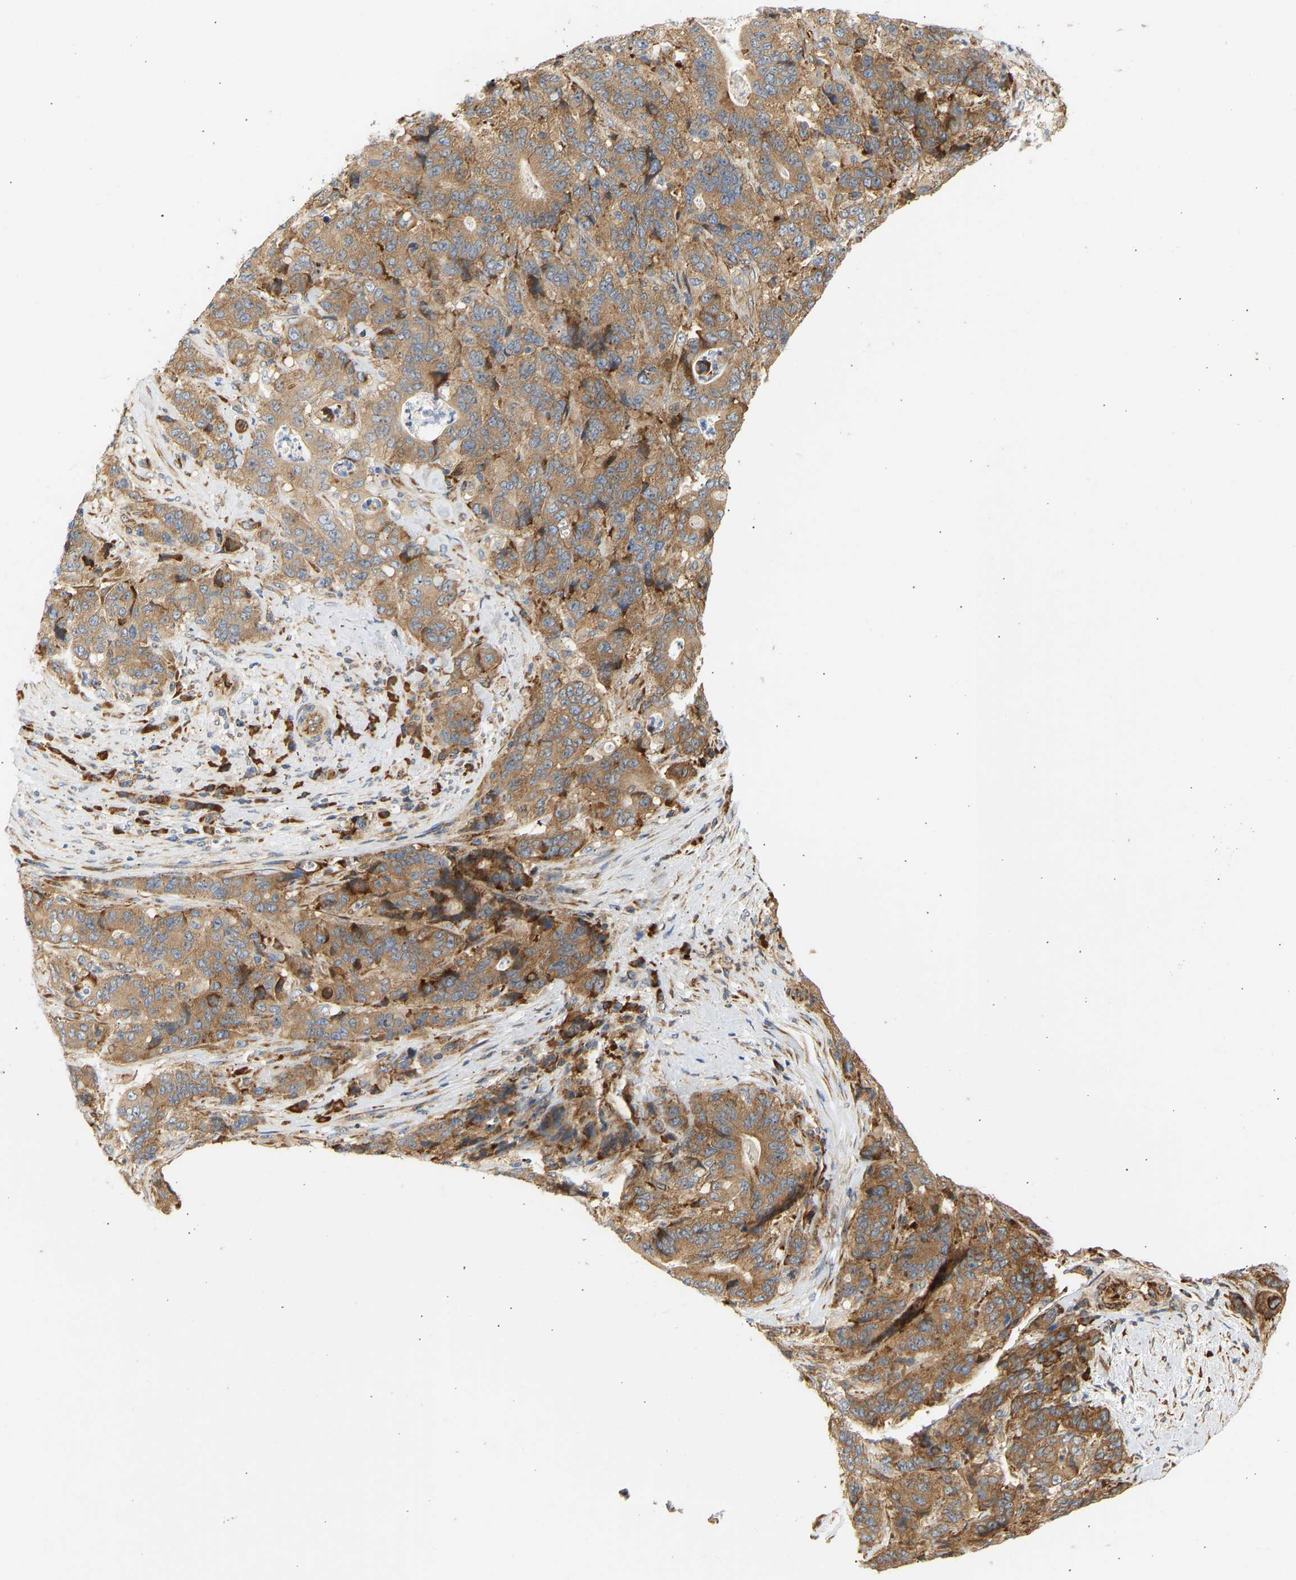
{"staining": {"intensity": "moderate", "quantity": ">75%", "location": "cytoplasmic/membranous"}, "tissue": "stomach cancer", "cell_type": "Tumor cells", "image_type": "cancer", "snomed": [{"axis": "morphology", "description": "Adenocarcinoma, NOS"}, {"axis": "topography", "description": "Stomach"}], "caption": "Stomach adenocarcinoma stained for a protein (brown) shows moderate cytoplasmic/membranous positive staining in about >75% of tumor cells.", "gene": "RPS14", "patient": {"sex": "female", "age": 73}}